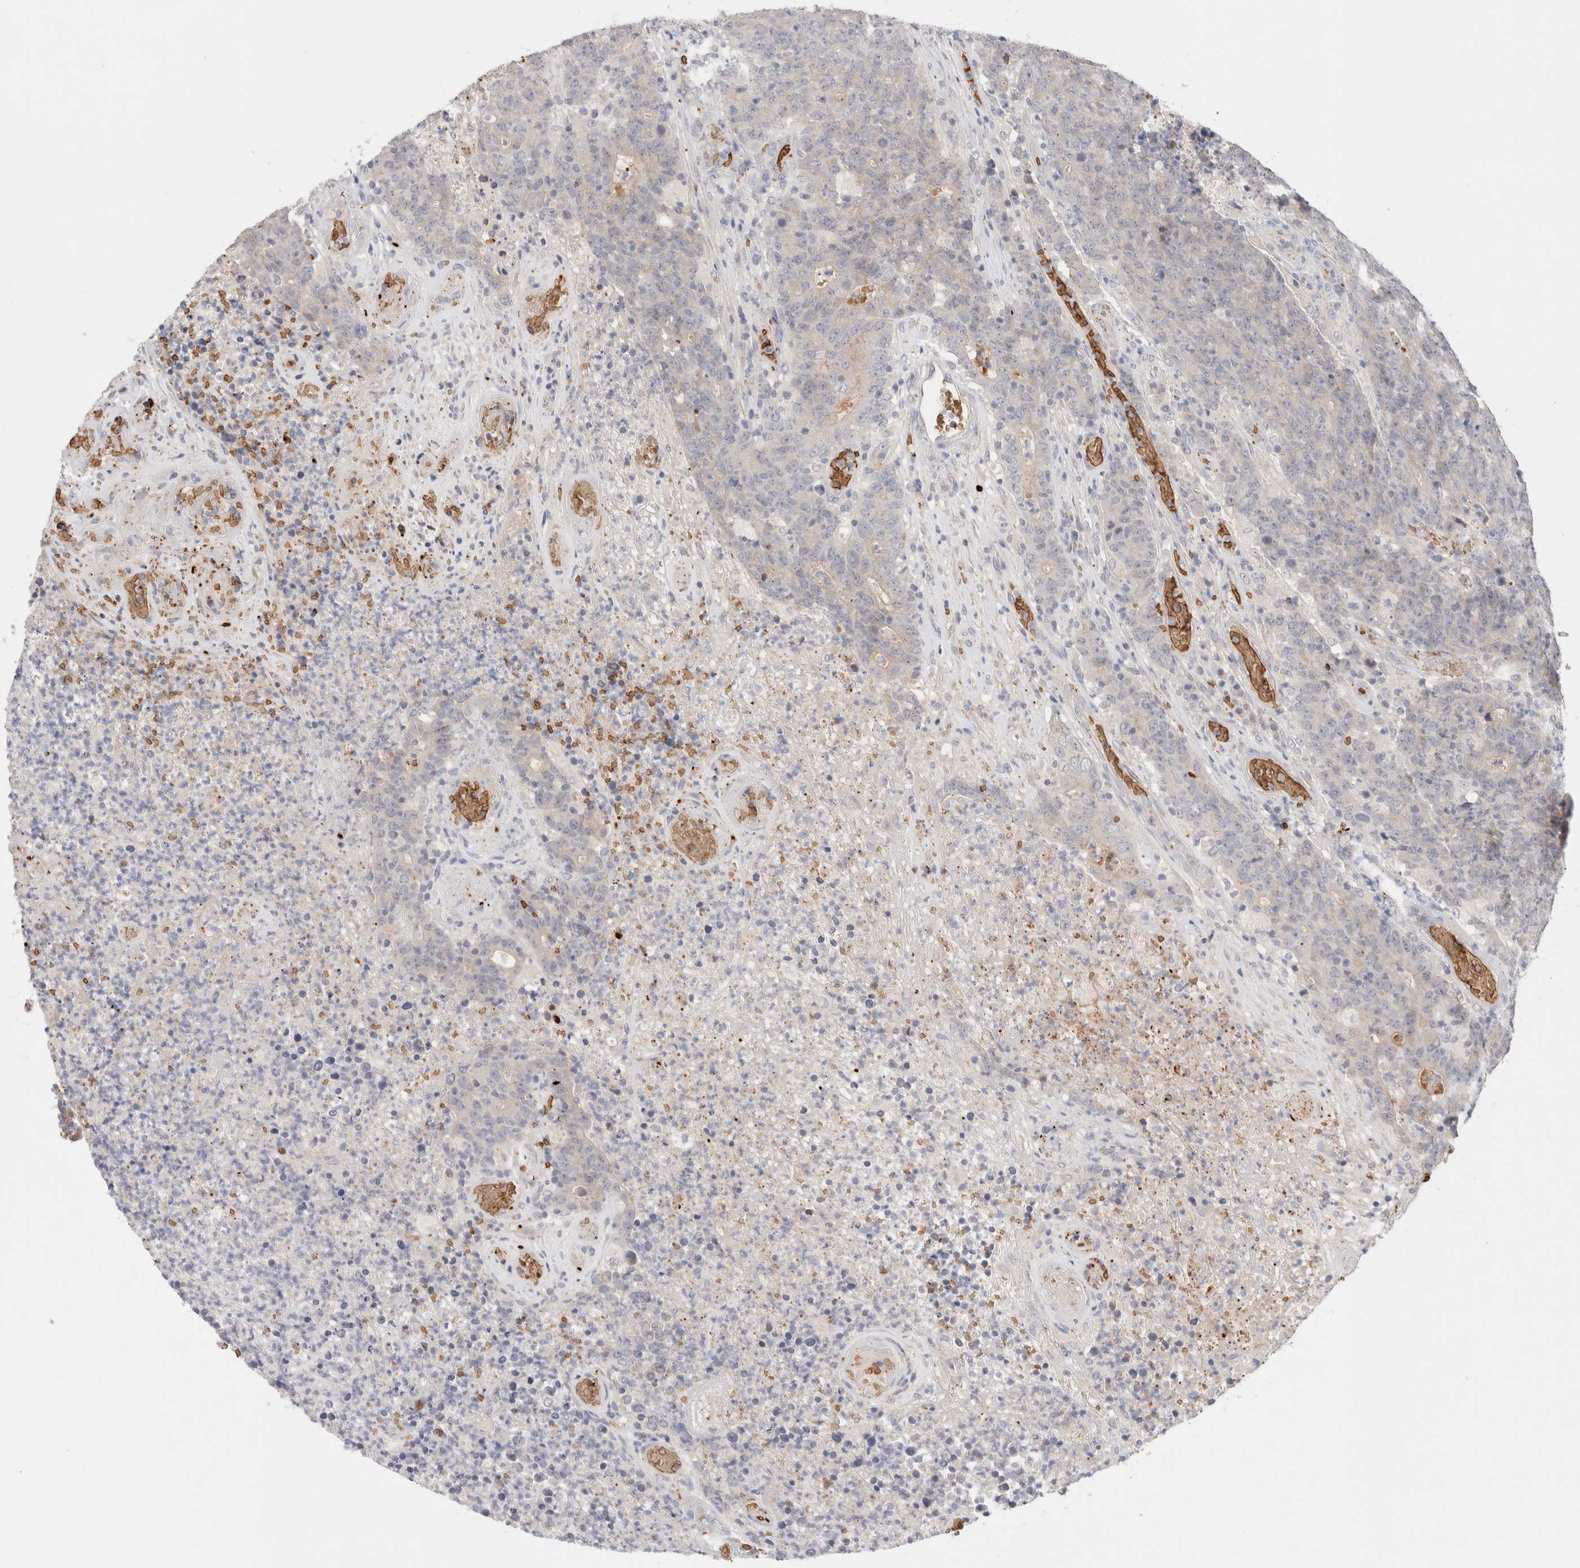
{"staining": {"intensity": "negative", "quantity": "none", "location": "none"}, "tissue": "colorectal cancer", "cell_type": "Tumor cells", "image_type": "cancer", "snomed": [{"axis": "morphology", "description": "Normal tissue, NOS"}, {"axis": "morphology", "description": "Adenocarcinoma, NOS"}, {"axis": "topography", "description": "Colon"}], "caption": "Immunohistochemical staining of colorectal cancer reveals no significant expression in tumor cells.", "gene": "MST1", "patient": {"sex": "female", "age": 75}}